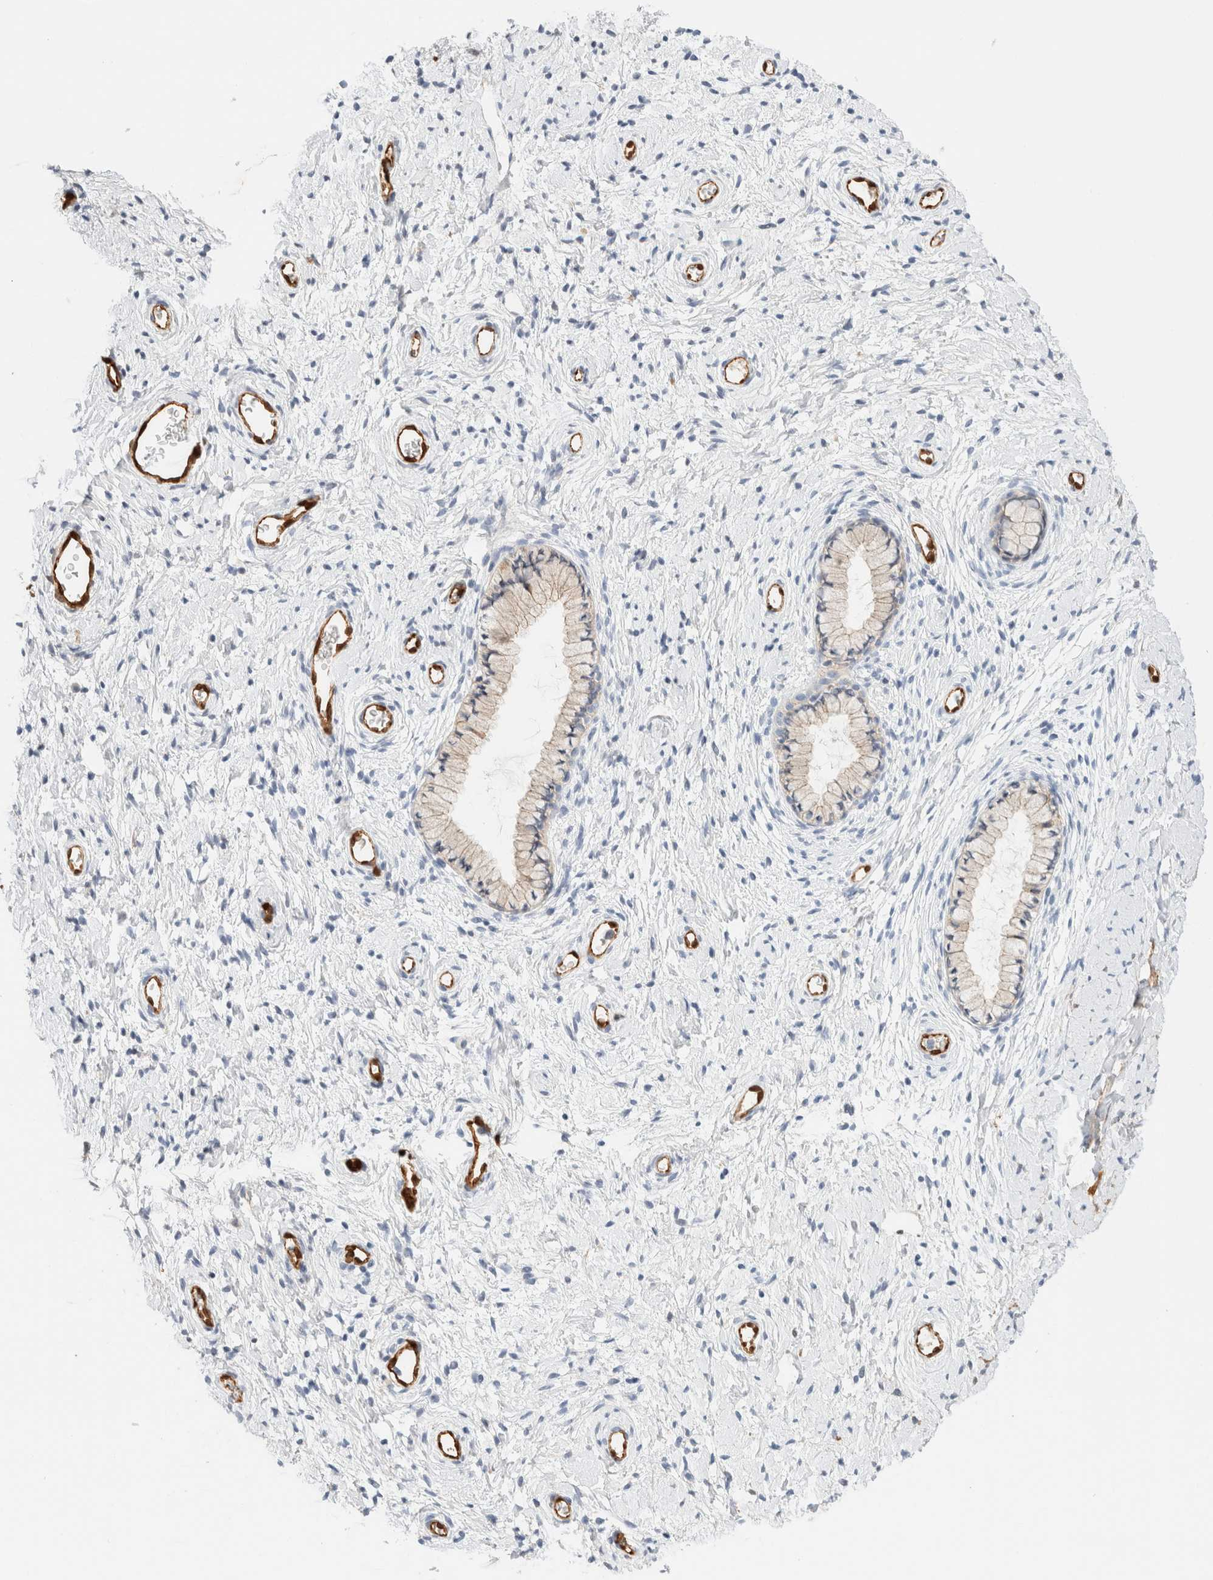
{"staining": {"intensity": "weak", "quantity": ">75%", "location": "cytoplasmic/membranous"}, "tissue": "cervix", "cell_type": "Glandular cells", "image_type": "normal", "snomed": [{"axis": "morphology", "description": "Normal tissue, NOS"}, {"axis": "topography", "description": "Cervix"}], "caption": "Glandular cells display weak cytoplasmic/membranous expression in about >75% of cells in unremarkable cervix. Nuclei are stained in blue.", "gene": "LMCD1", "patient": {"sex": "female", "age": 72}}